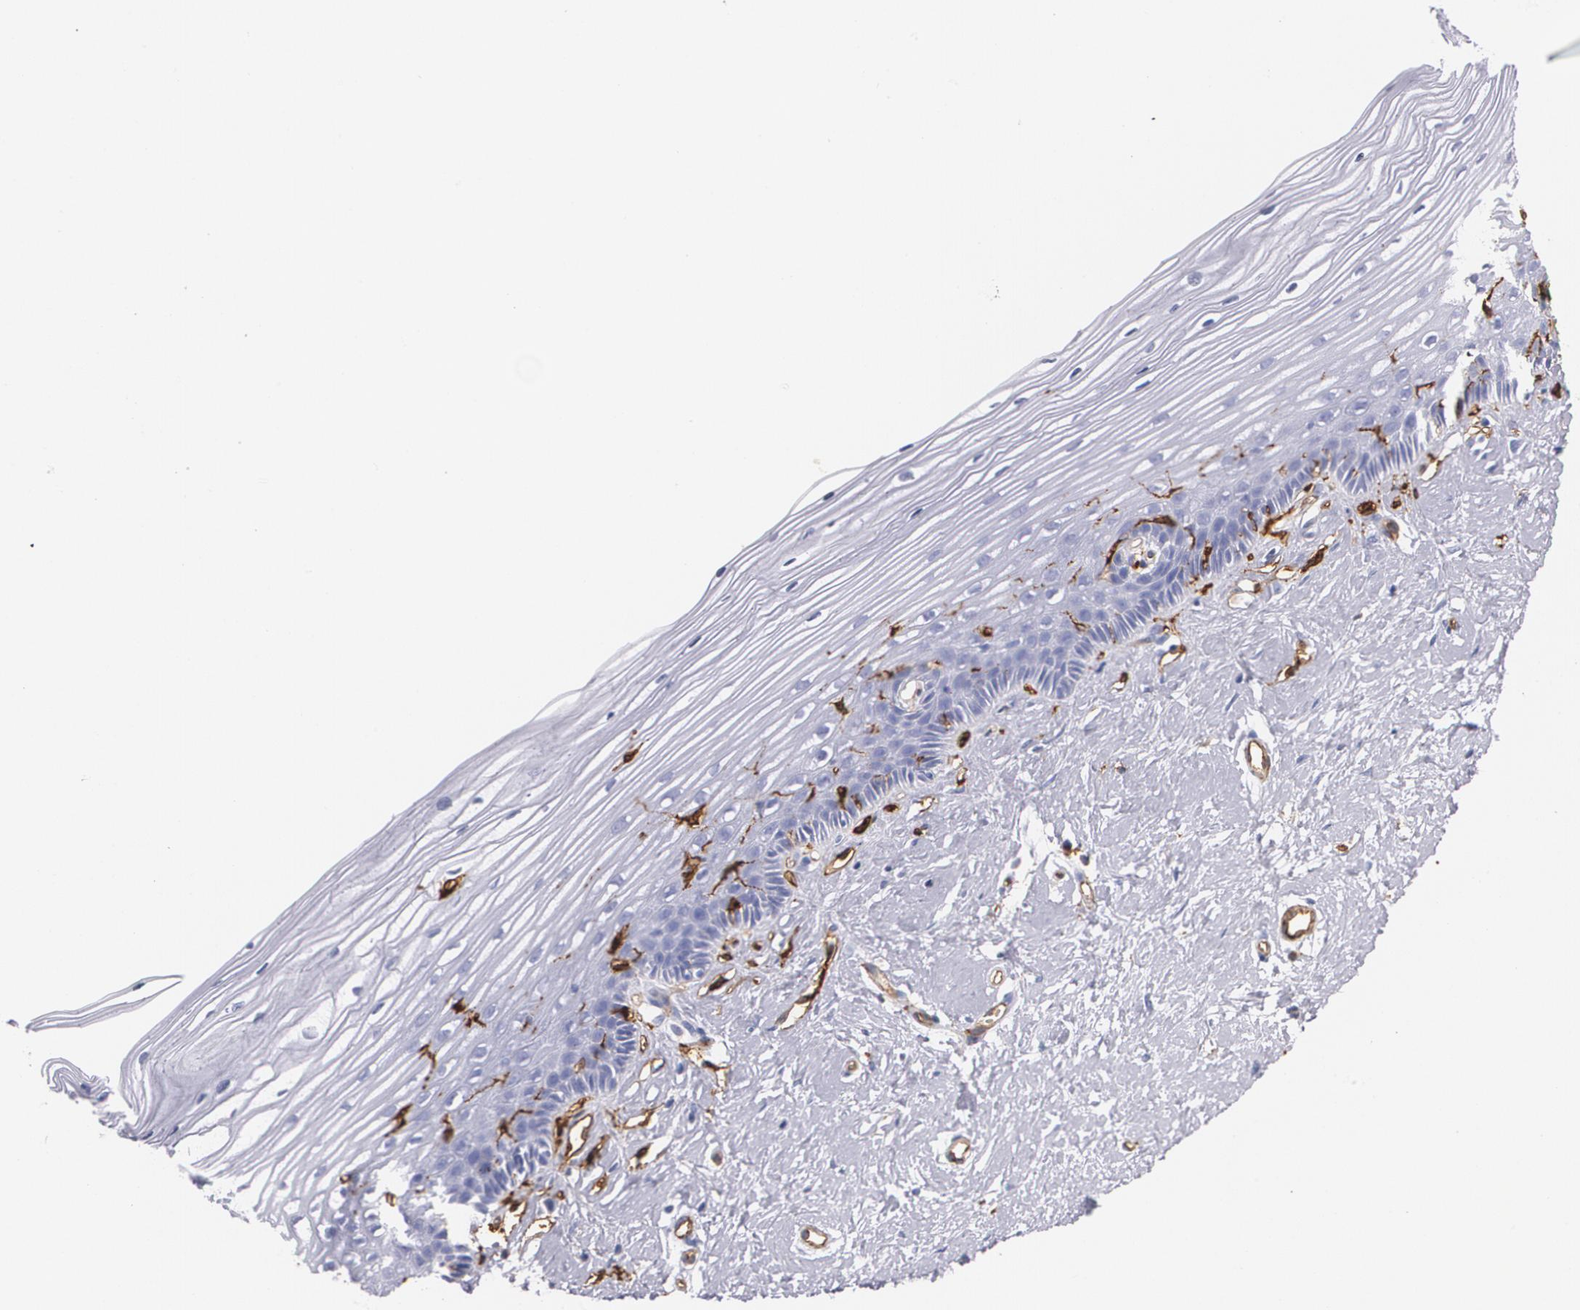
{"staining": {"intensity": "moderate", "quantity": ">75%", "location": "cytoplasmic/membranous"}, "tissue": "cervix", "cell_type": "Glandular cells", "image_type": "normal", "snomed": [{"axis": "morphology", "description": "Normal tissue, NOS"}, {"axis": "topography", "description": "Cervix"}], "caption": "Human cervix stained for a protein (brown) displays moderate cytoplasmic/membranous positive positivity in about >75% of glandular cells.", "gene": "HLA", "patient": {"sex": "female", "age": 40}}